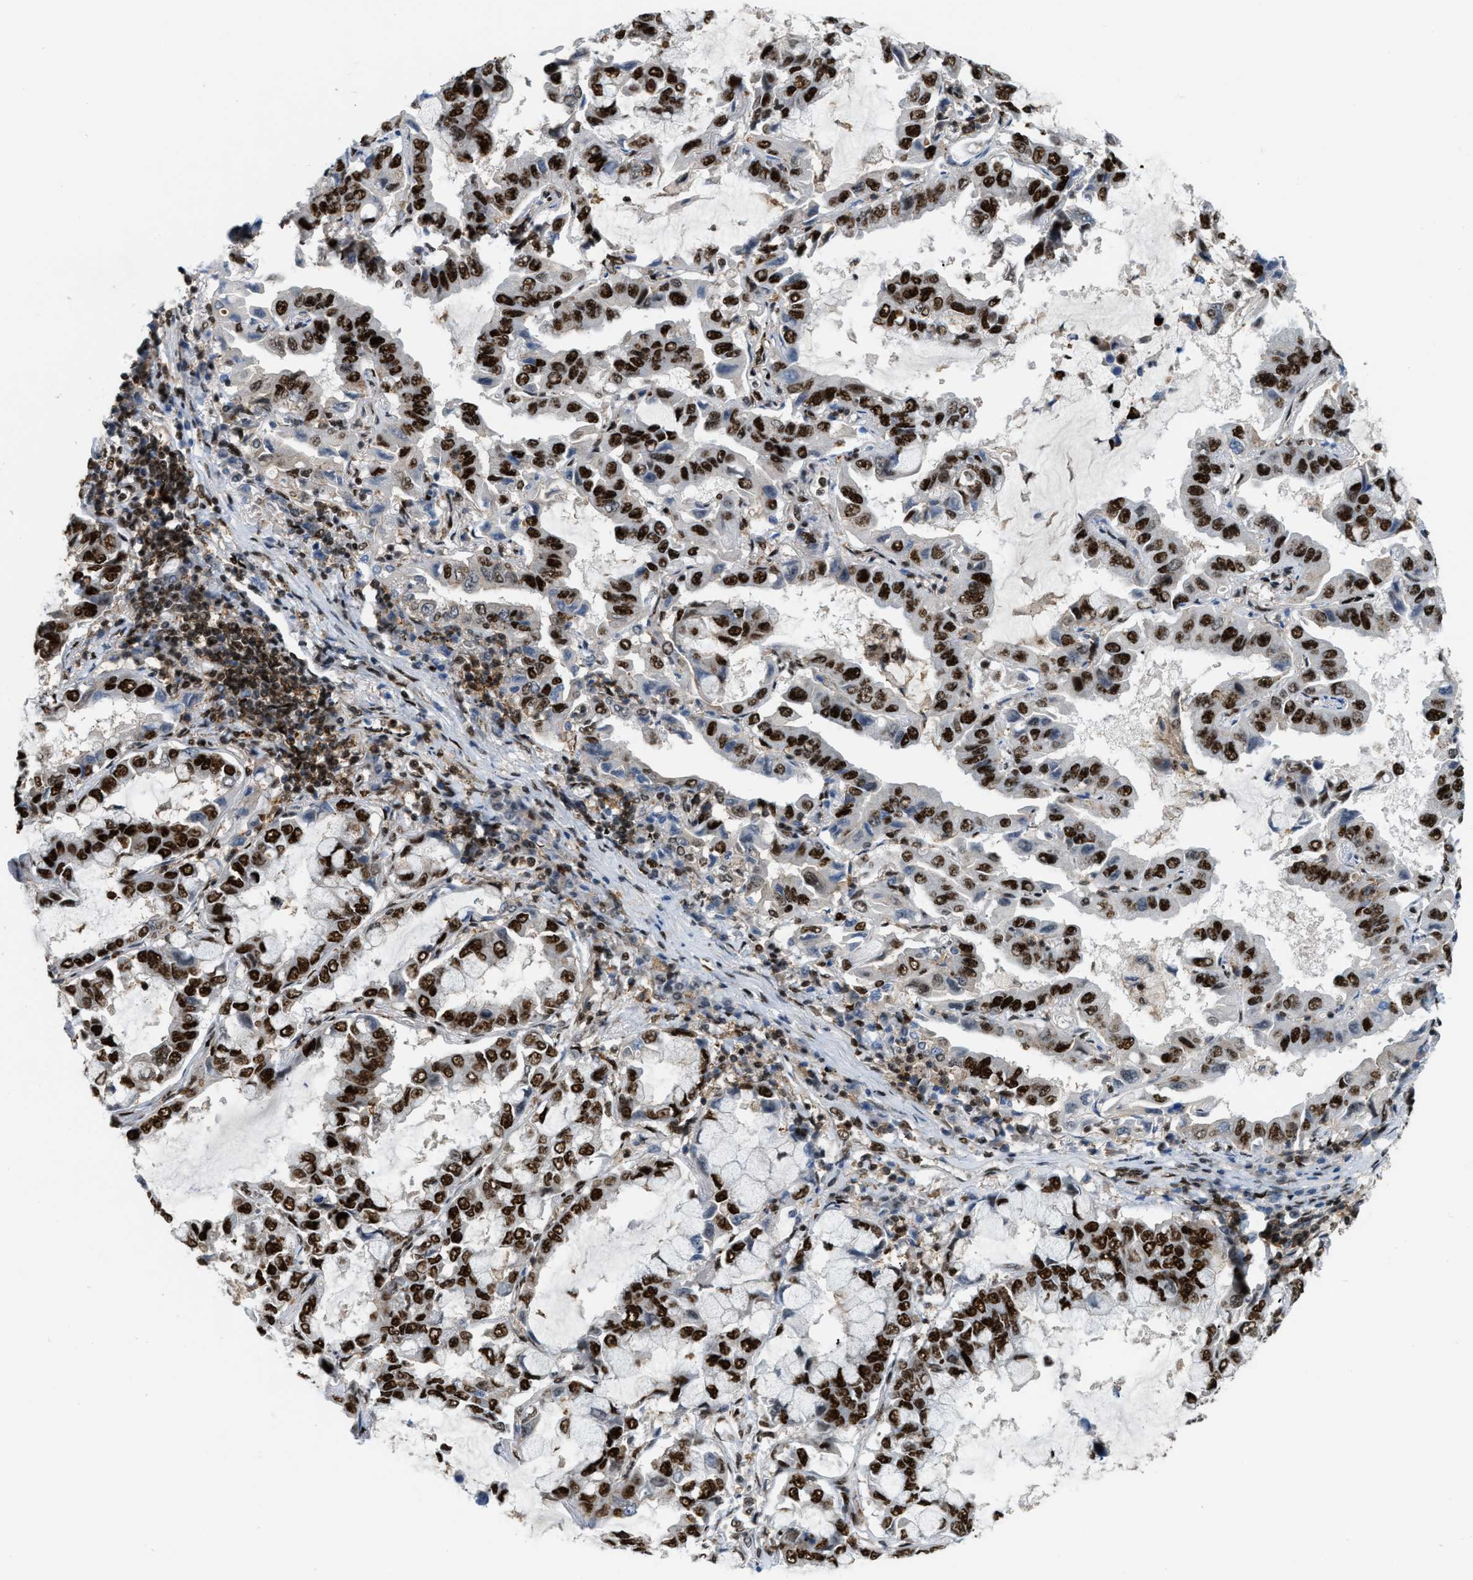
{"staining": {"intensity": "strong", "quantity": ">75%", "location": "nuclear"}, "tissue": "lung cancer", "cell_type": "Tumor cells", "image_type": "cancer", "snomed": [{"axis": "morphology", "description": "Adenocarcinoma, NOS"}, {"axis": "topography", "description": "Lung"}], "caption": "Protein expression analysis of lung adenocarcinoma exhibits strong nuclear staining in approximately >75% of tumor cells. (DAB = brown stain, brightfield microscopy at high magnification).", "gene": "NUMA1", "patient": {"sex": "male", "age": 64}}